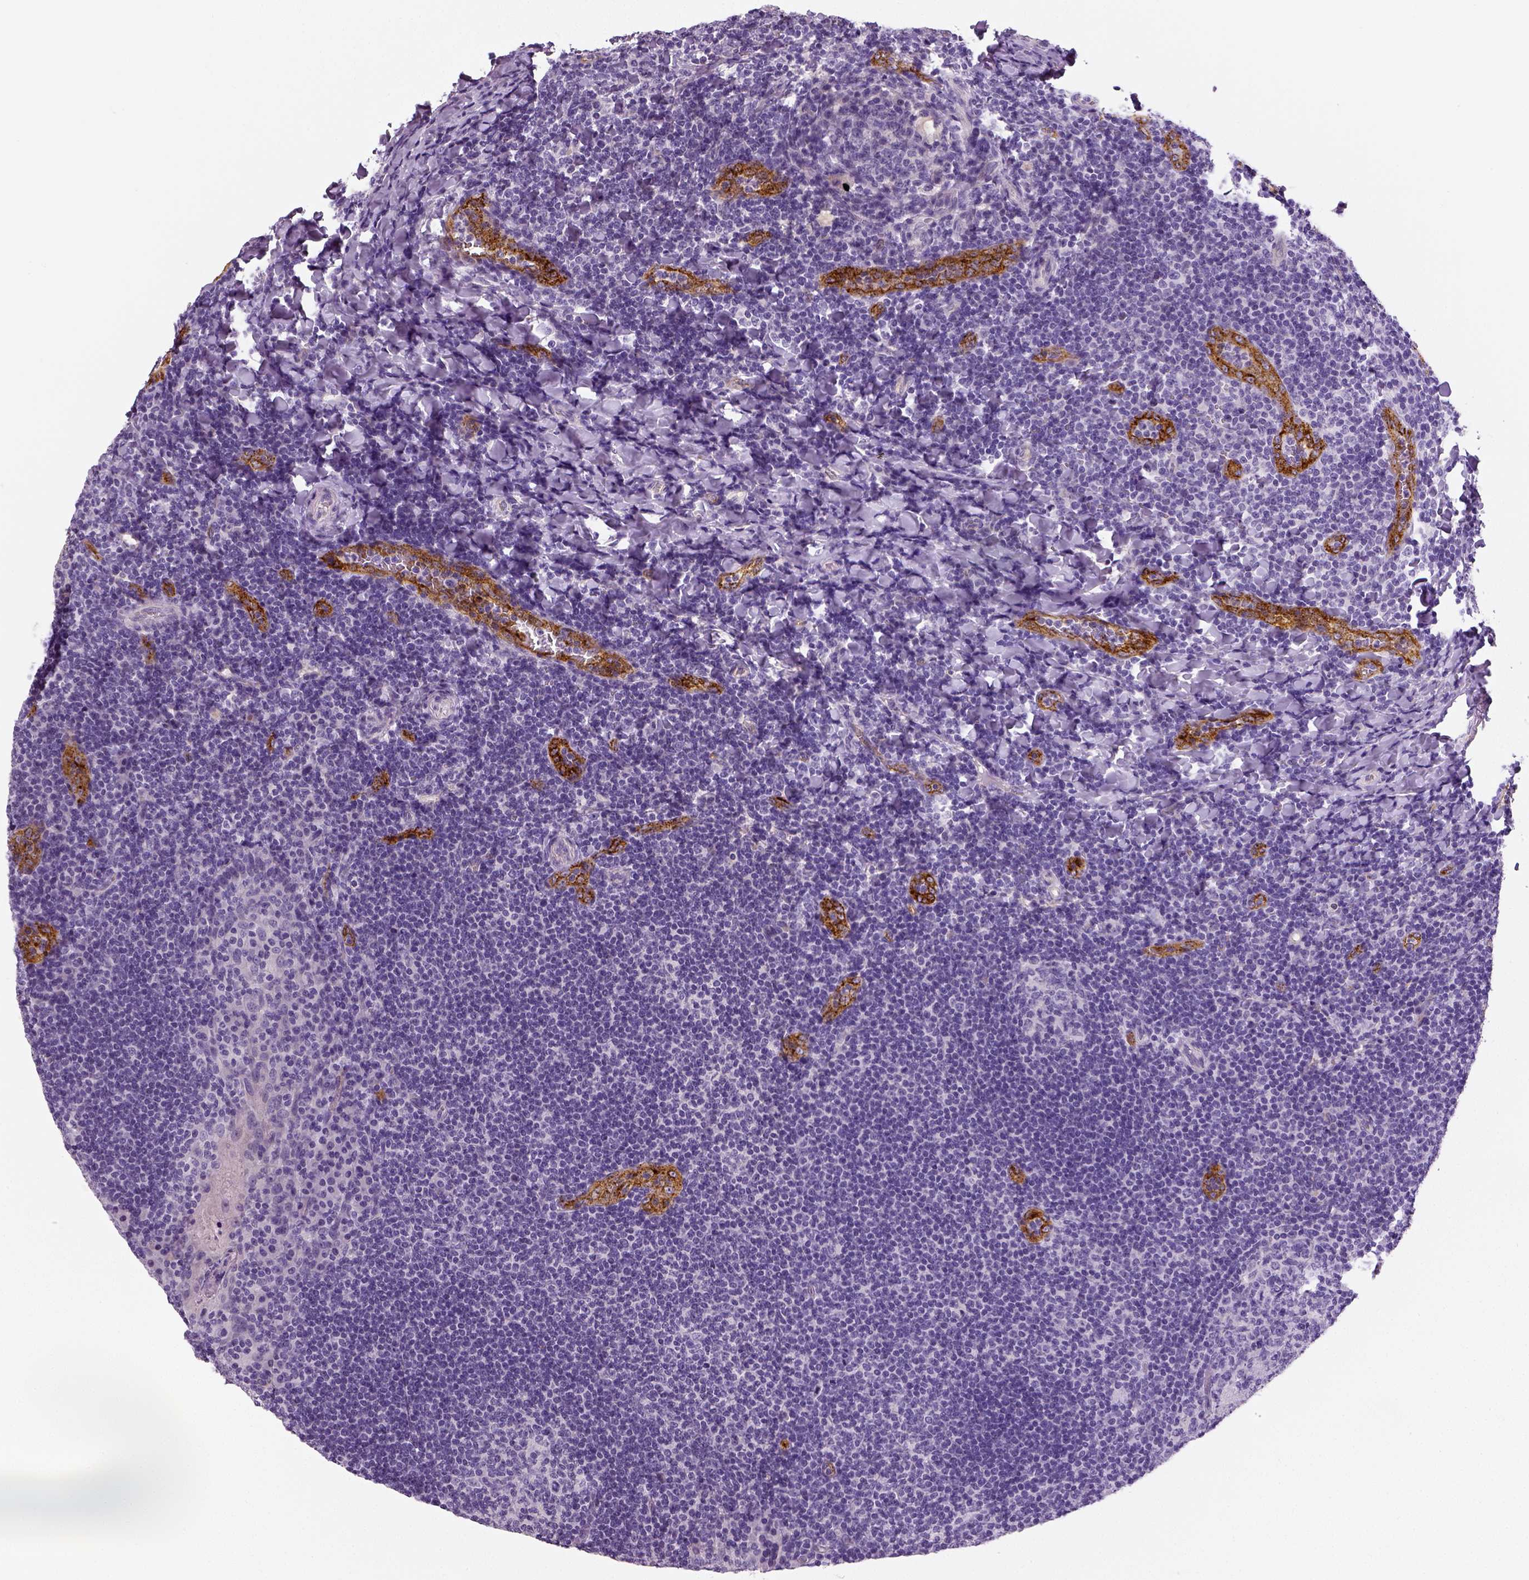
{"staining": {"intensity": "negative", "quantity": "none", "location": "none"}, "tissue": "tonsil", "cell_type": "Germinal center cells", "image_type": "normal", "snomed": [{"axis": "morphology", "description": "Normal tissue, NOS"}, {"axis": "topography", "description": "Tonsil"}], "caption": "Protein analysis of unremarkable tonsil shows no significant positivity in germinal center cells.", "gene": "ENSG00000250349", "patient": {"sex": "male", "age": 17}}